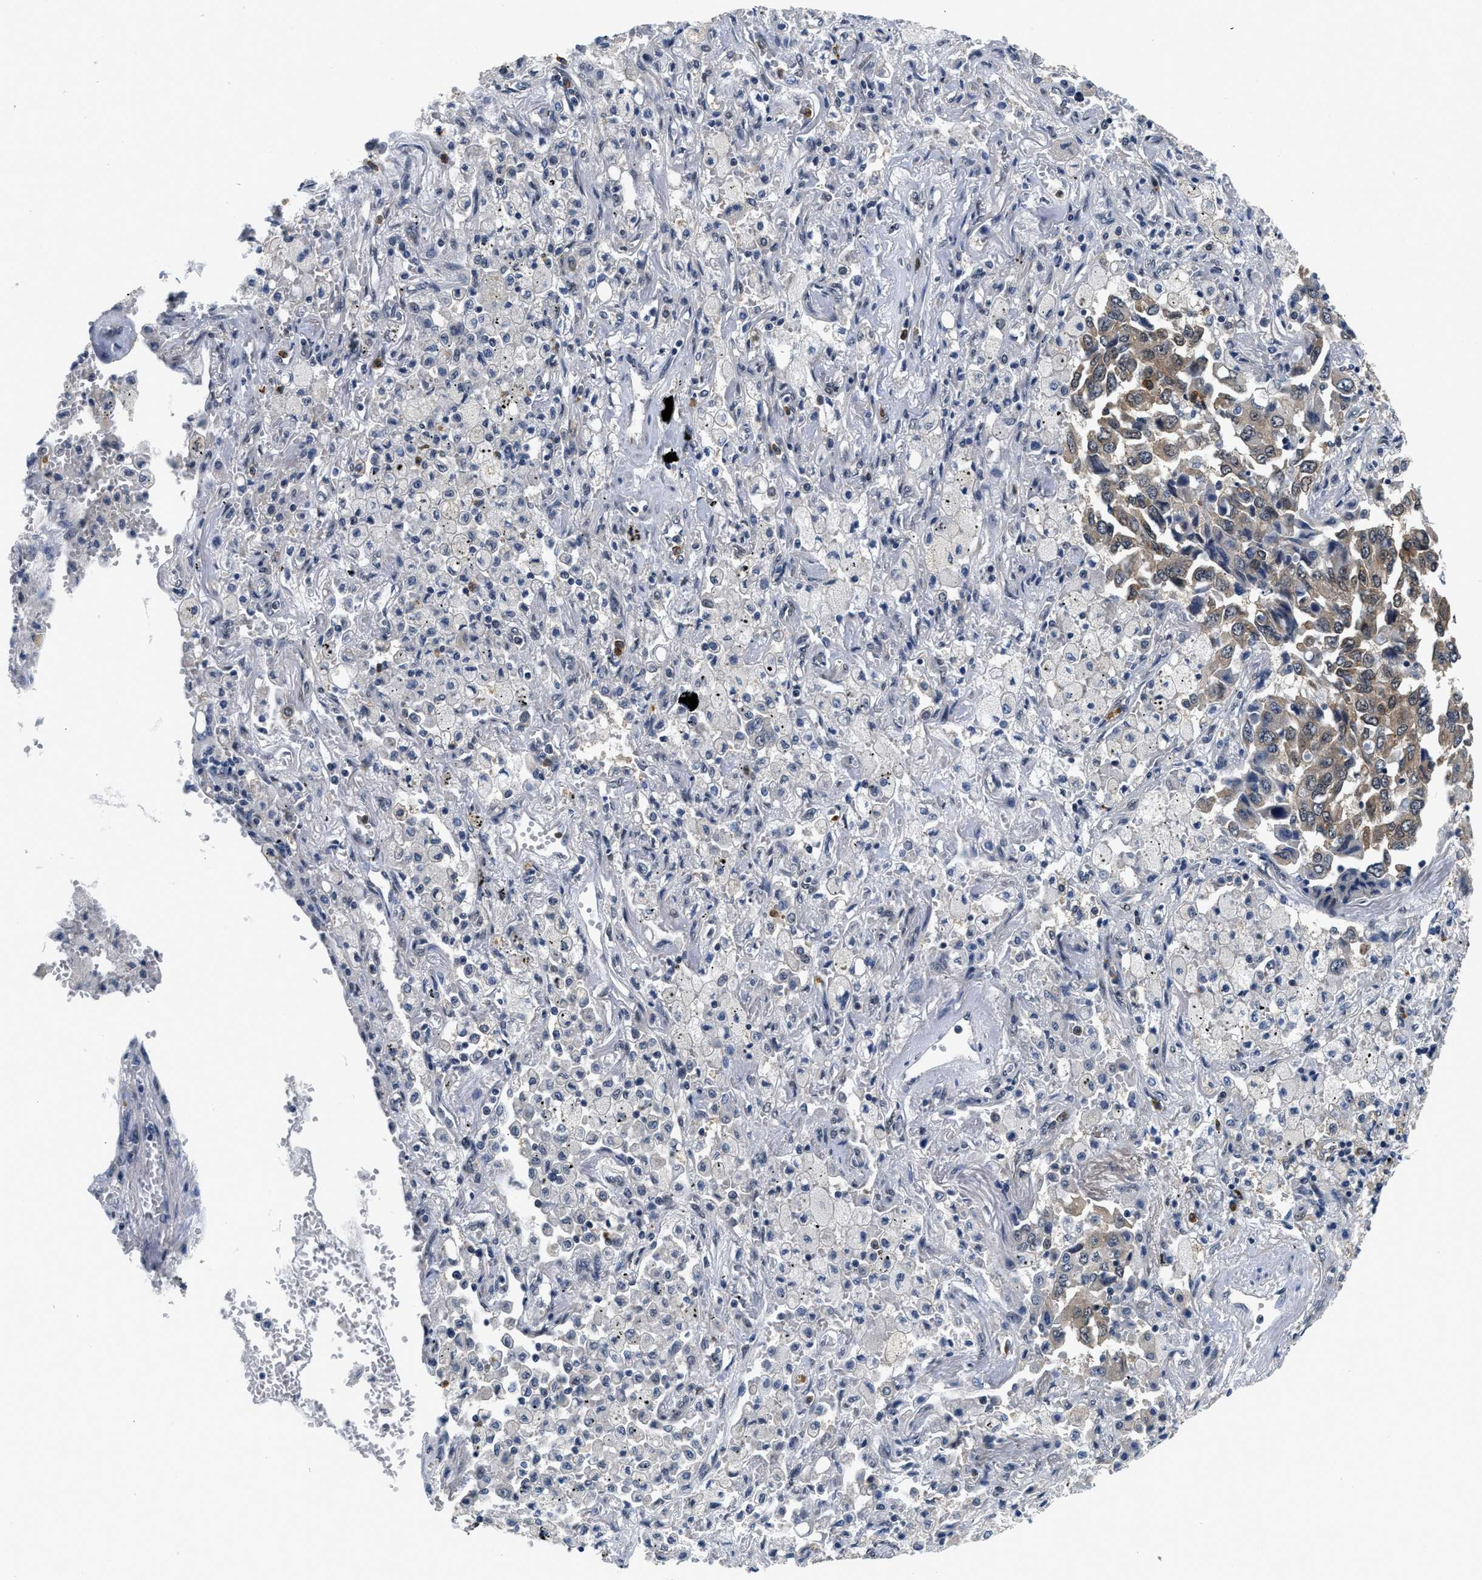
{"staining": {"intensity": "moderate", "quantity": ">75%", "location": "cytoplasmic/membranous"}, "tissue": "lung cancer", "cell_type": "Tumor cells", "image_type": "cancer", "snomed": [{"axis": "morphology", "description": "Adenocarcinoma, NOS"}, {"axis": "topography", "description": "Lung"}], "caption": "Immunohistochemistry of human lung cancer (adenocarcinoma) exhibits medium levels of moderate cytoplasmic/membranous staining in approximately >75% of tumor cells.", "gene": "SMAD4", "patient": {"sex": "female", "age": 65}}